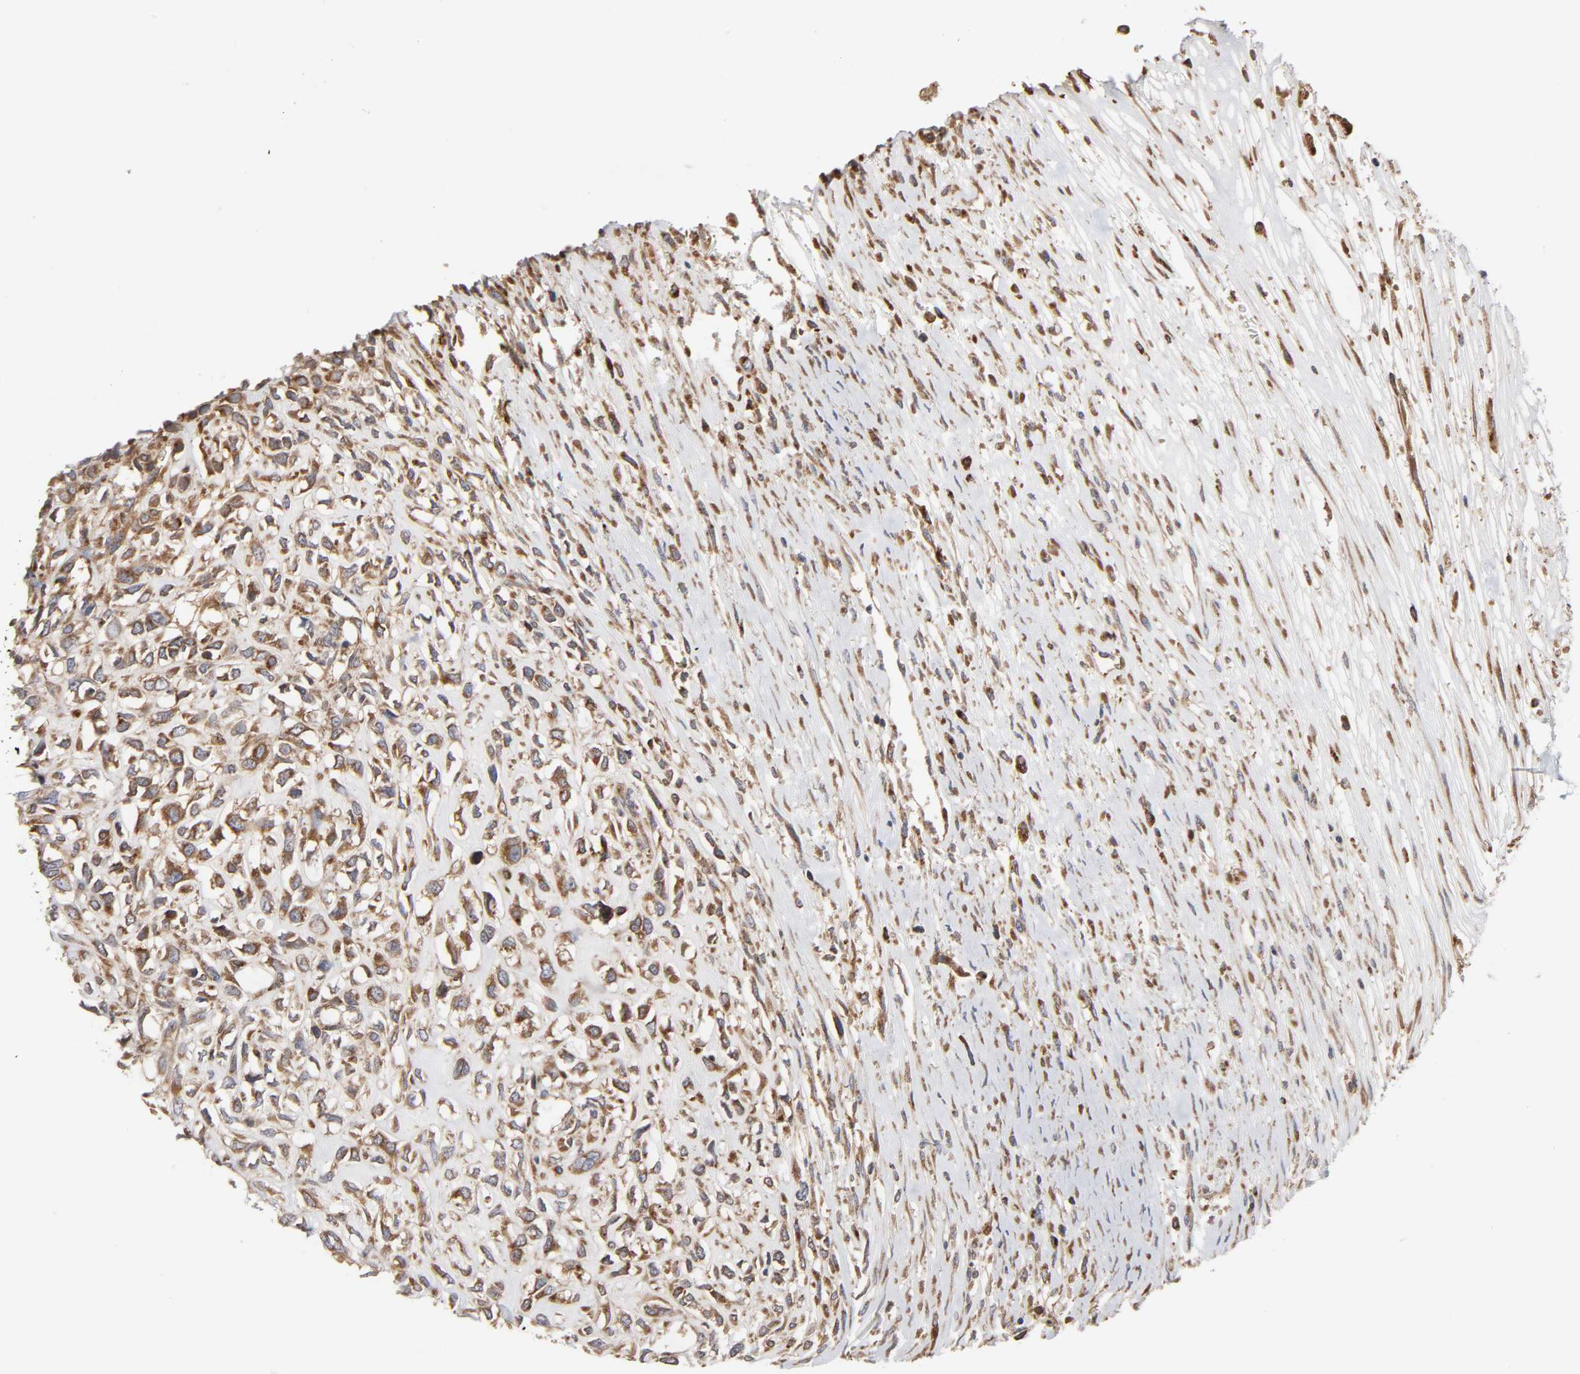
{"staining": {"intensity": "moderate", "quantity": ">75%", "location": "cytoplasmic/membranous"}, "tissue": "head and neck cancer", "cell_type": "Tumor cells", "image_type": "cancer", "snomed": [{"axis": "morphology", "description": "Necrosis, NOS"}, {"axis": "morphology", "description": "Neoplasm, malignant, NOS"}, {"axis": "topography", "description": "Salivary gland"}, {"axis": "topography", "description": "Head-Neck"}], "caption": "IHC photomicrograph of head and neck malignant neoplasm stained for a protein (brown), which displays medium levels of moderate cytoplasmic/membranous expression in about >75% of tumor cells.", "gene": "GNPTG", "patient": {"sex": "male", "age": 43}}